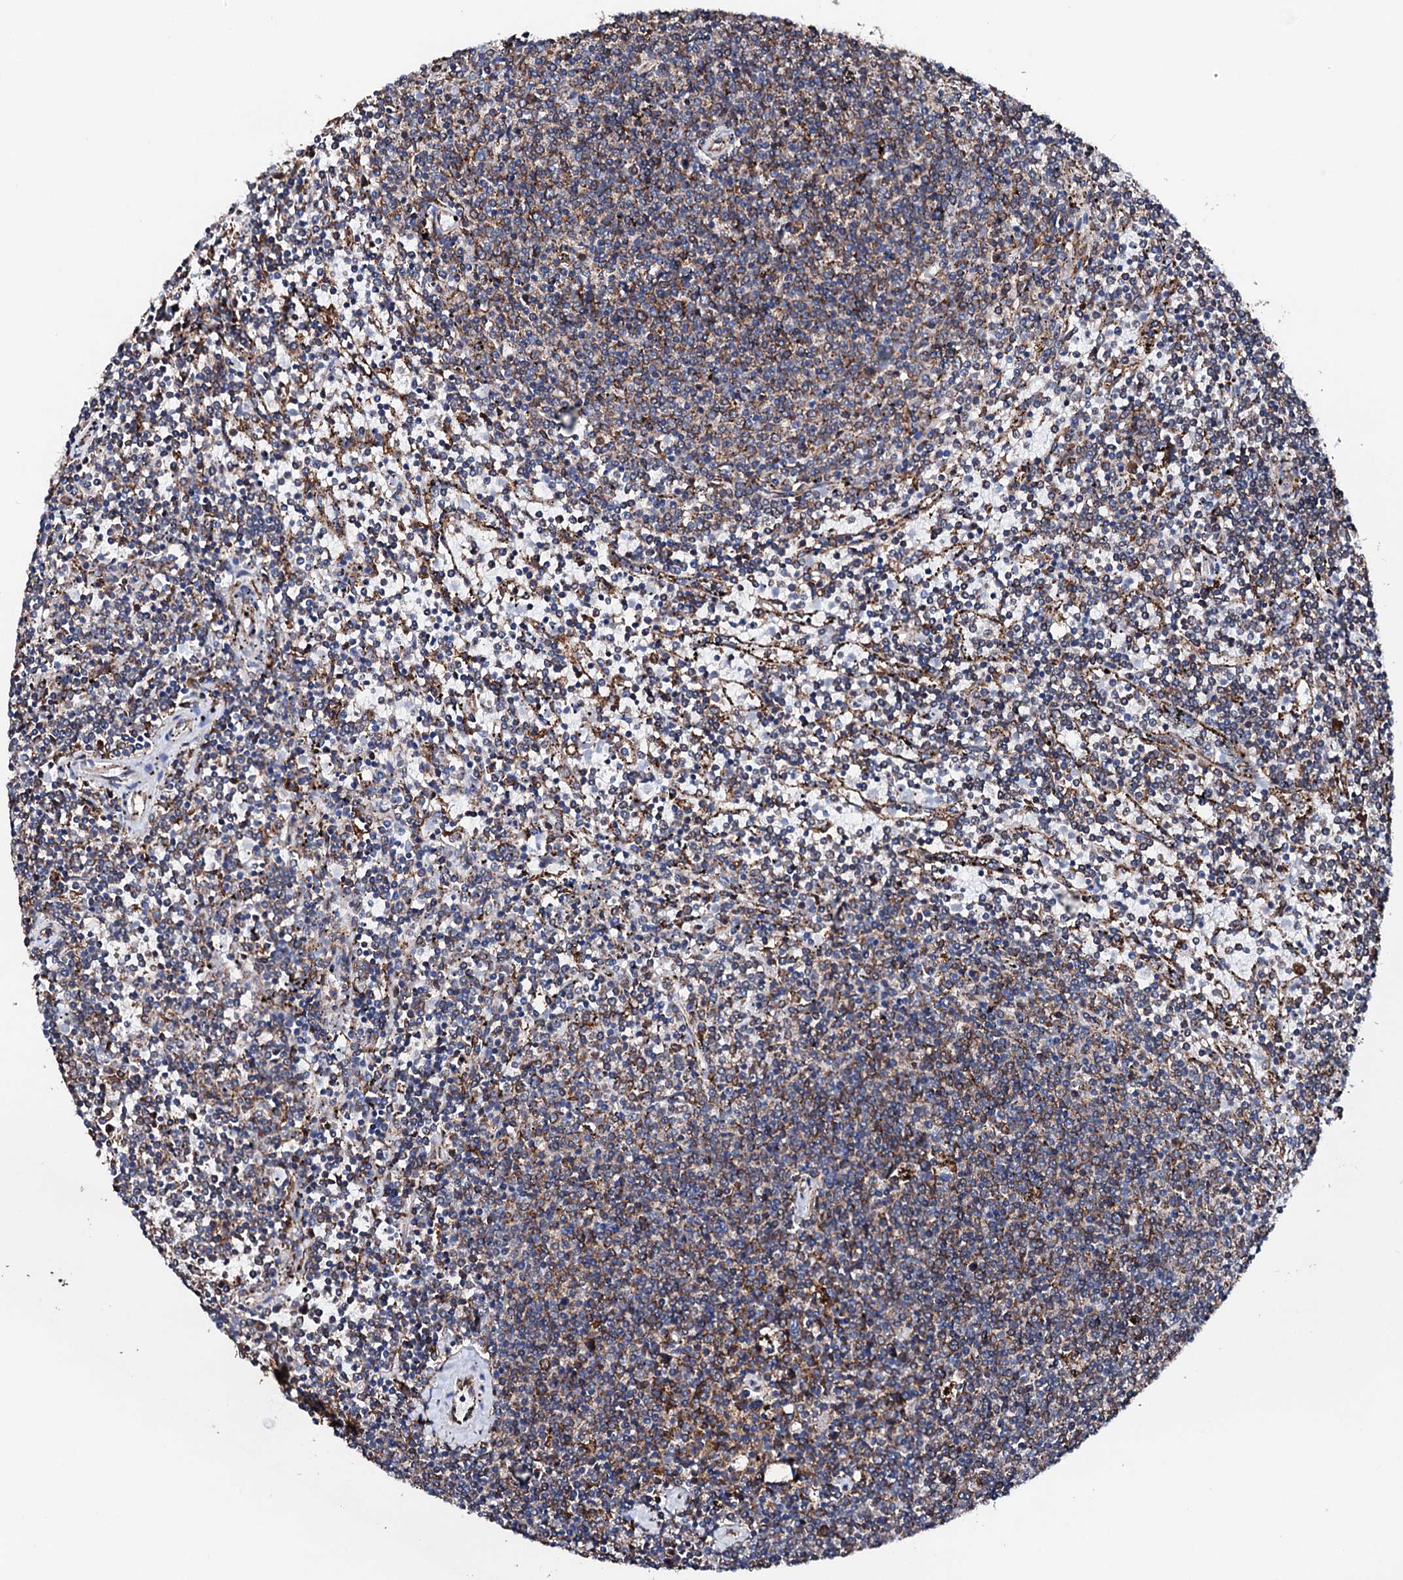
{"staining": {"intensity": "moderate", "quantity": "25%-75%", "location": "cytoplasmic/membranous"}, "tissue": "lymphoma", "cell_type": "Tumor cells", "image_type": "cancer", "snomed": [{"axis": "morphology", "description": "Malignant lymphoma, non-Hodgkin's type, Low grade"}, {"axis": "topography", "description": "Spleen"}], "caption": "Lymphoma stained for a protein exhibits moderate cytoplasmic/membranous positivity in tumor cells. The staining is performed using DAB brown chromogen to label protein expression. The nuclei are counter-stained blue using hematoxylin.", "gene": "AMDHD1", "patient": {"sex": "female", "age": 50}}